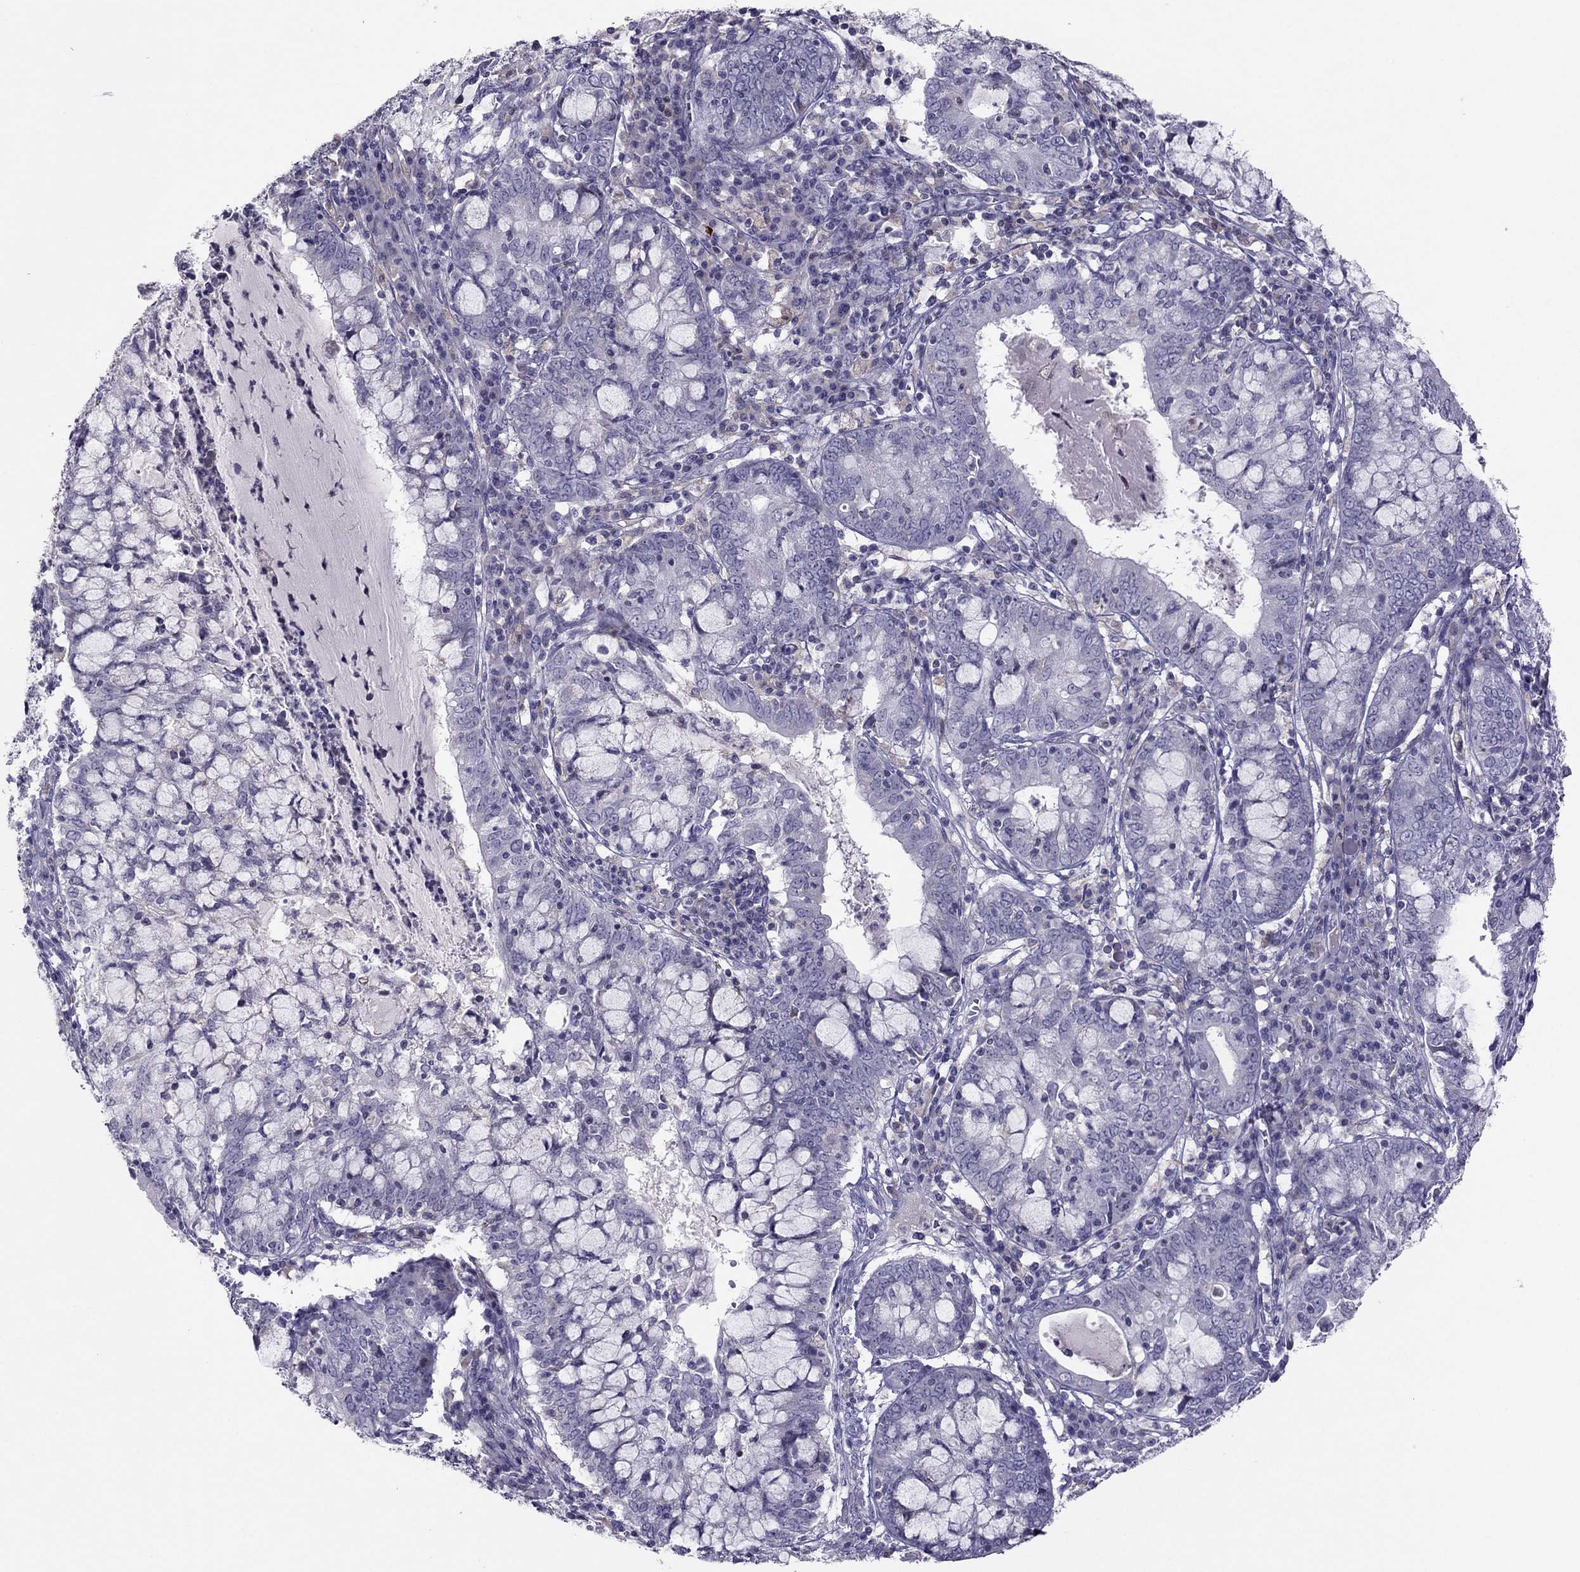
{"staining": {"intensity": "negative", "quantity": "none", "location": "none"}, "tissue": "cervical cancer", "cell_type": "Tumor cells", "image_type": "cancer", "snomed": [{"axis": "morphology", "description": "Adenocarcinoma, NOS"}, {"axis": "topography", "description": "Cervix"}], "caption": "This is an IHC image of human adenocarcinoma (cervical). There is no positivity in tumor cells.", "gene": "RGS8", "patient": {"sex": "female", "age": 40}}